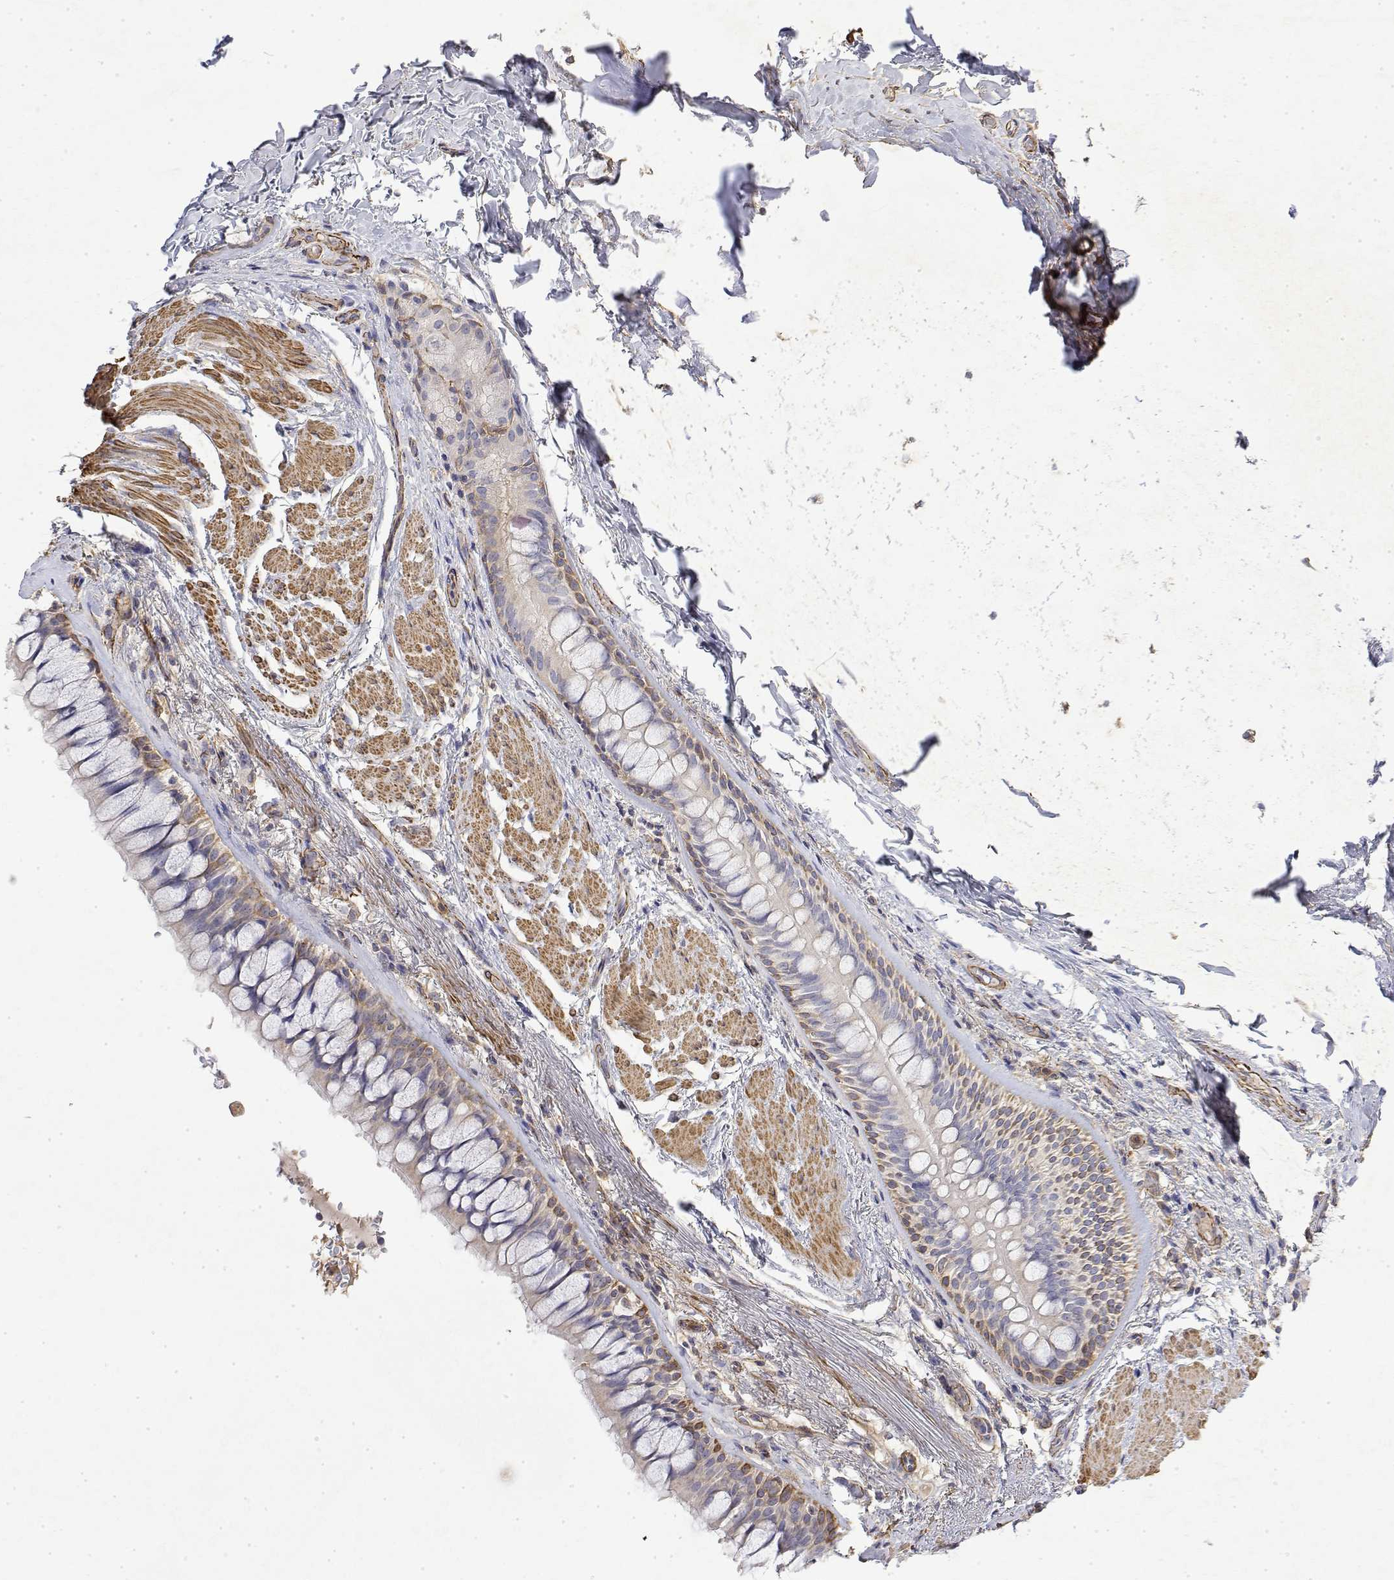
{"staining": {"intensity": "negative", "quantity": "none", "location": "none"}, "tissue": "adipose tissue", "cell_type": "Adipocytes", "image_type": "normal", "snomed": [{"axis": "morphology", "description": "Normal tissue, NOS"}, {"axis": "topography", "description": "Cartilage tissue"}, {"axis": "topography", "description": "Bronchus"}], "caption": "Histopathology image shows no protein positivity in adipocytes of normal adipose tissue.", "gene": "SOWAHD", "patient": {"sex": "male", "age": 64}}